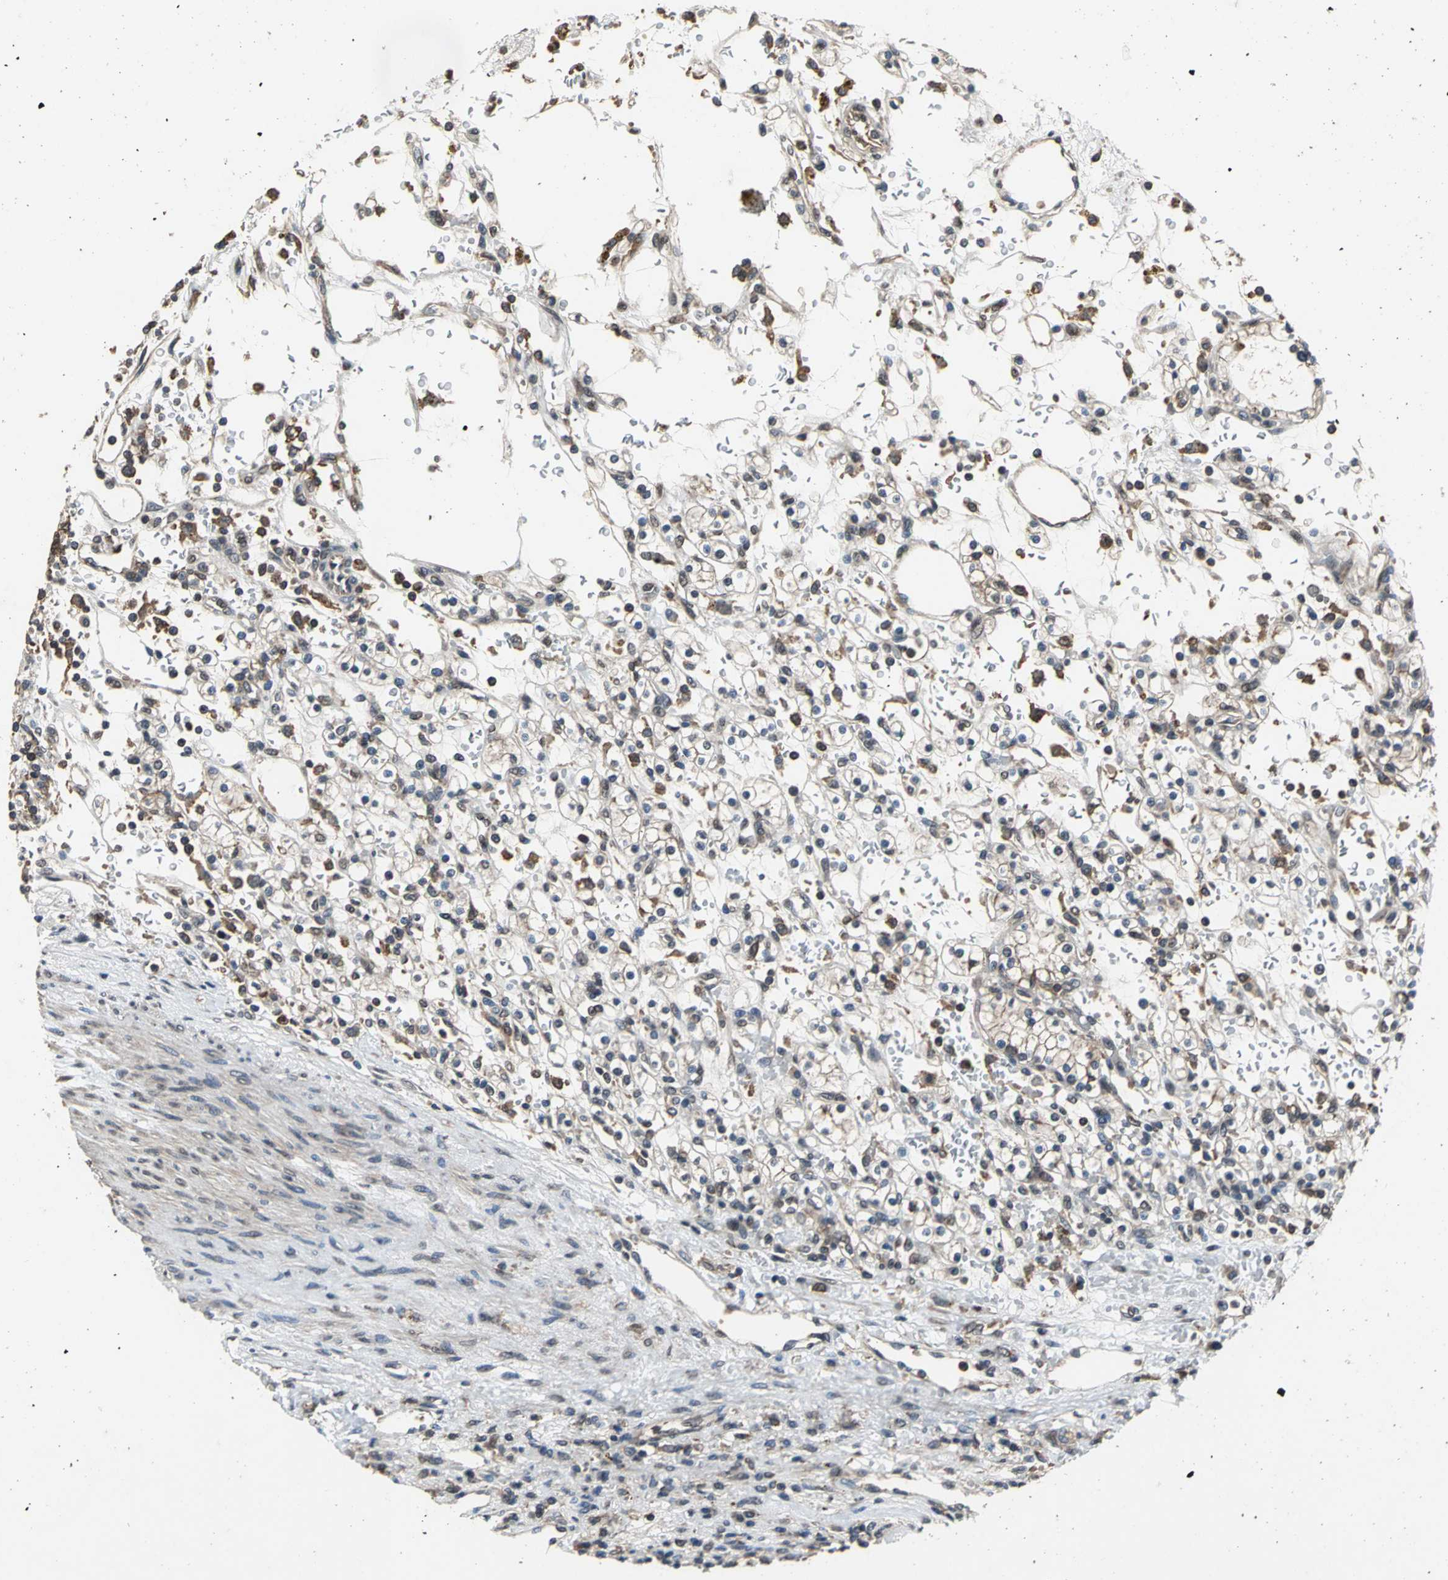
{"staining": {"intensity": "moderate", "quantity": "25%-75%", "location": "nuclear"}, "tissue": "renal cancer", "cell_type": "Tumor cells", "image_type": "cancer", "snomed": [{"axis": "morphology", "description": "Normal tissue, NOS"}, {"axis": "morphology", "description": "Adenocarcinoma, NOS"}, {"axis": "topography", "description": "Kidney"}], "caption": "A micrograph of human adenocarcinoma (renal) stained for a protein displays moderate nuclear brown staining in tumor cells. (DAB (3,3'-diaminobenzidine) = brown stain, brightfield microscopy at high magnification).", "gene": "EIF2B2", "patient": {"sex": "female", "age": 55}}